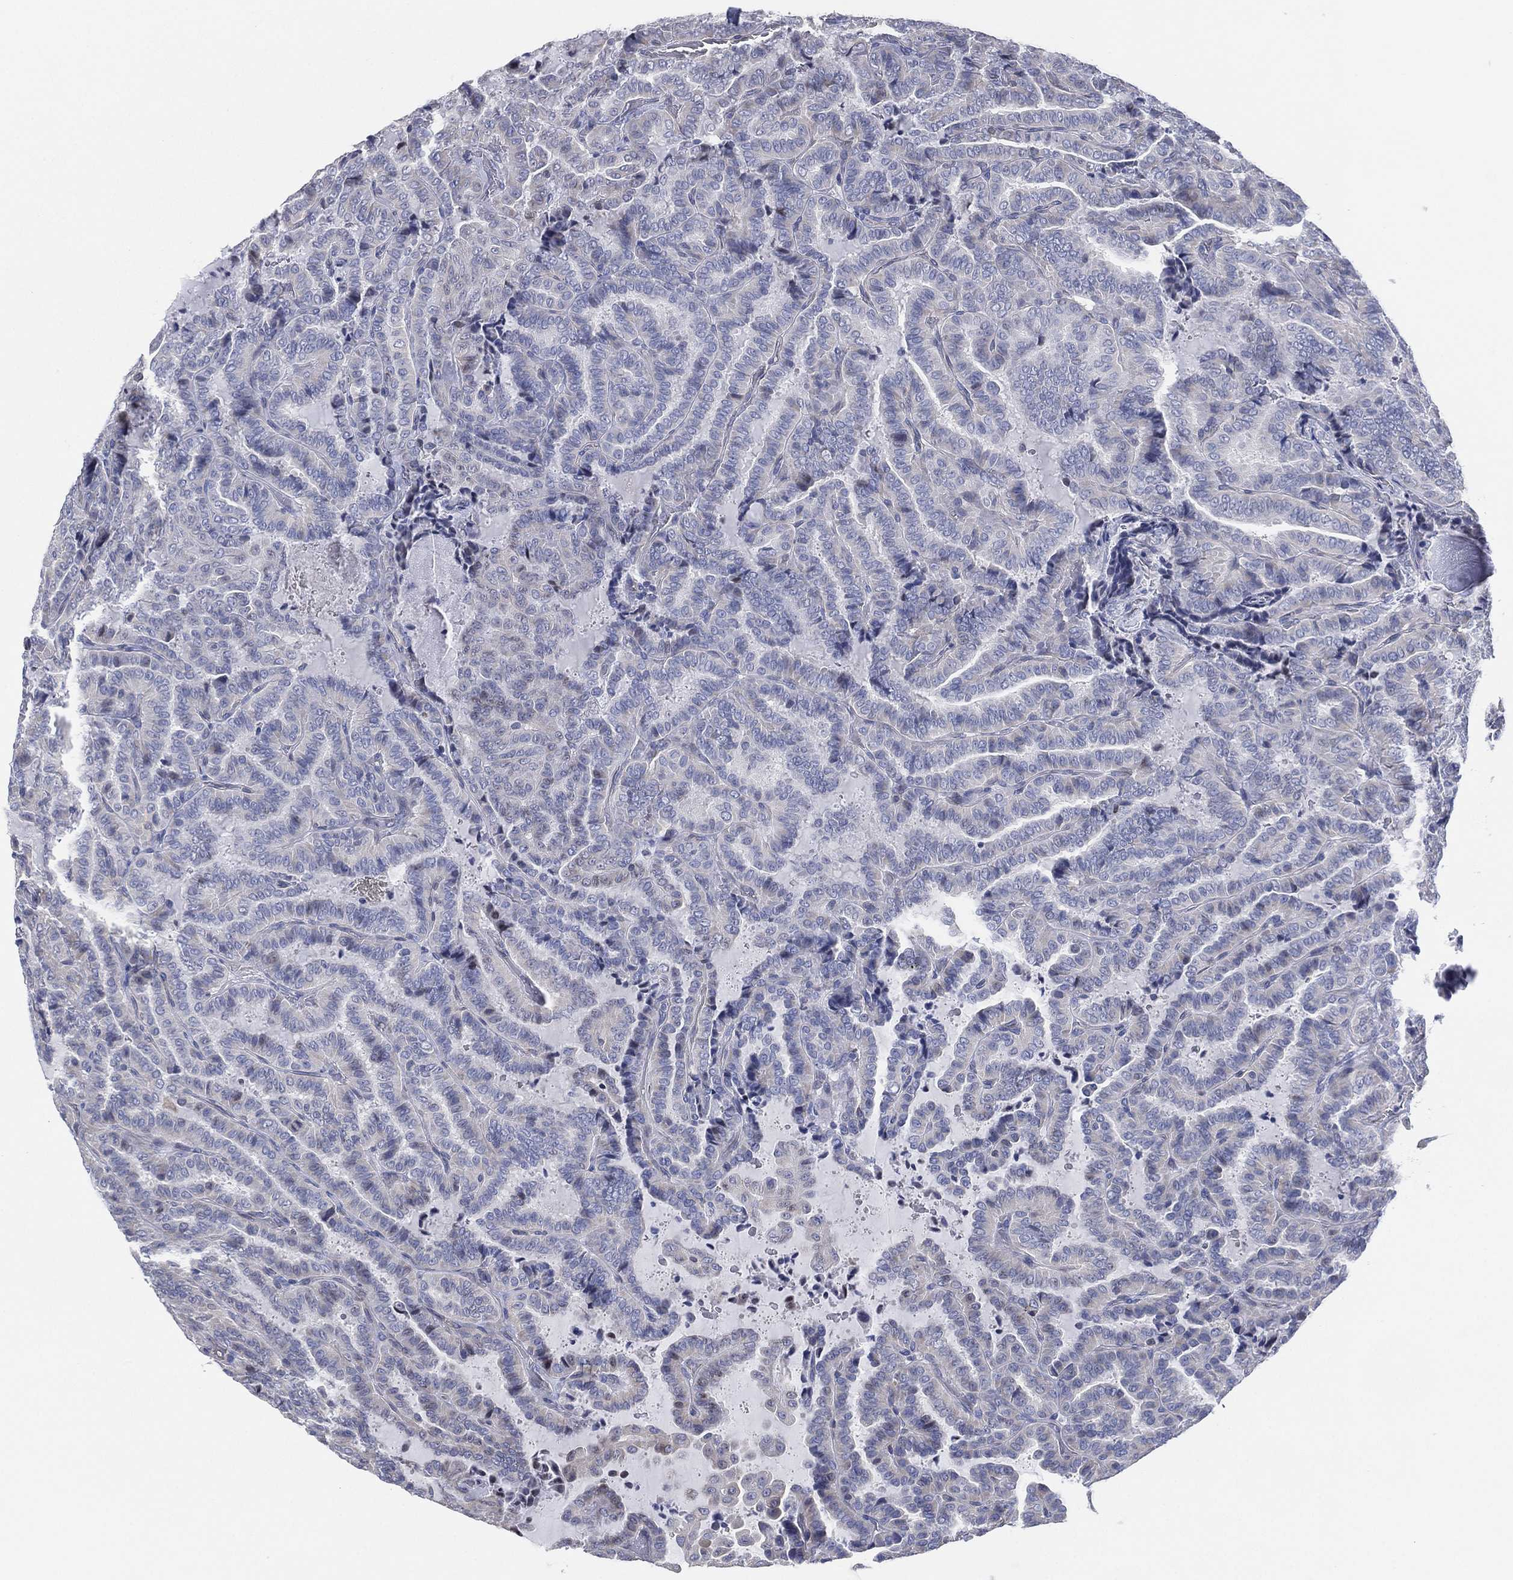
{"staining": {"intensity": "negative", "quantity": "none", "location": "none"}, "tissue": "thyroid cancer", "cell_type": "Tumor cells", "image_type": "cancer", "snomed": [{"axis": "morphology", "description": "Papillary adenocarcinoma, NOS"}, {"axis": "topography", "description": "Thyroid gland"}], "caption": "Photomicrograph shows no protein positivity in tumor cells of thyroid cancer (papillary adenocarcinoma) tissue. Nuclei are stained in blue.", "gene": "CFTR", "patient": {"sex": "female", "age": 39}}